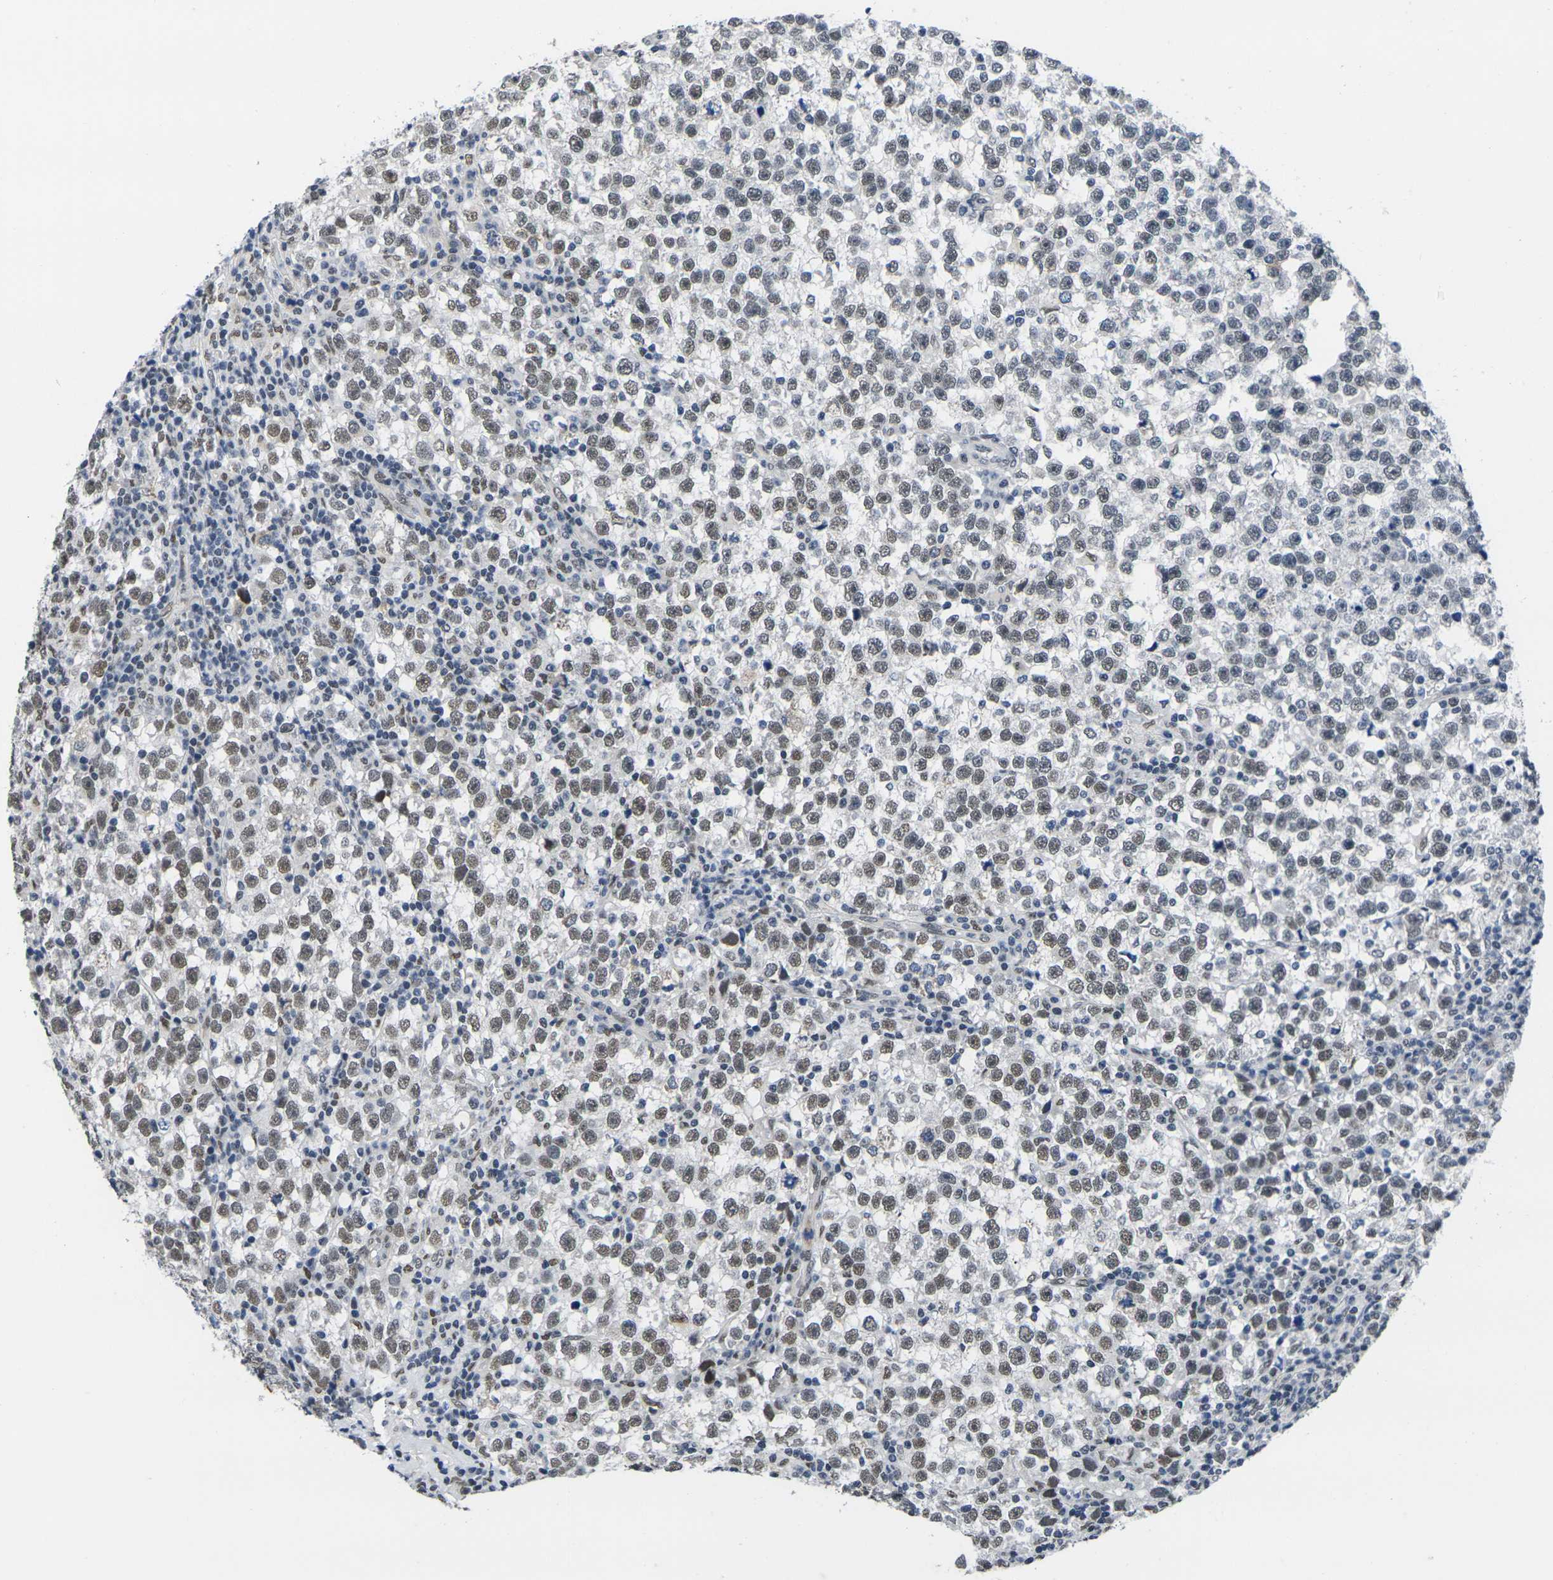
{"staining": {"intensity": "moderate", "quantity": ">75%", "location": "nuclear"}, "tissue": "testis cancer", "cell_type": "Tumor cells", "image_type": "cancer", "snomed": [{"axis": "morphology", "description": "Seminoma, NOS"}, {"axis": "topography", "description": "Testis"}], "caption": "Tumor cells display medium levels of moderate nuclear positivity in about >75% of cells in testis seminoma.", "gene": "RBM7", "patient": {"sex": "male", "age": 43}}